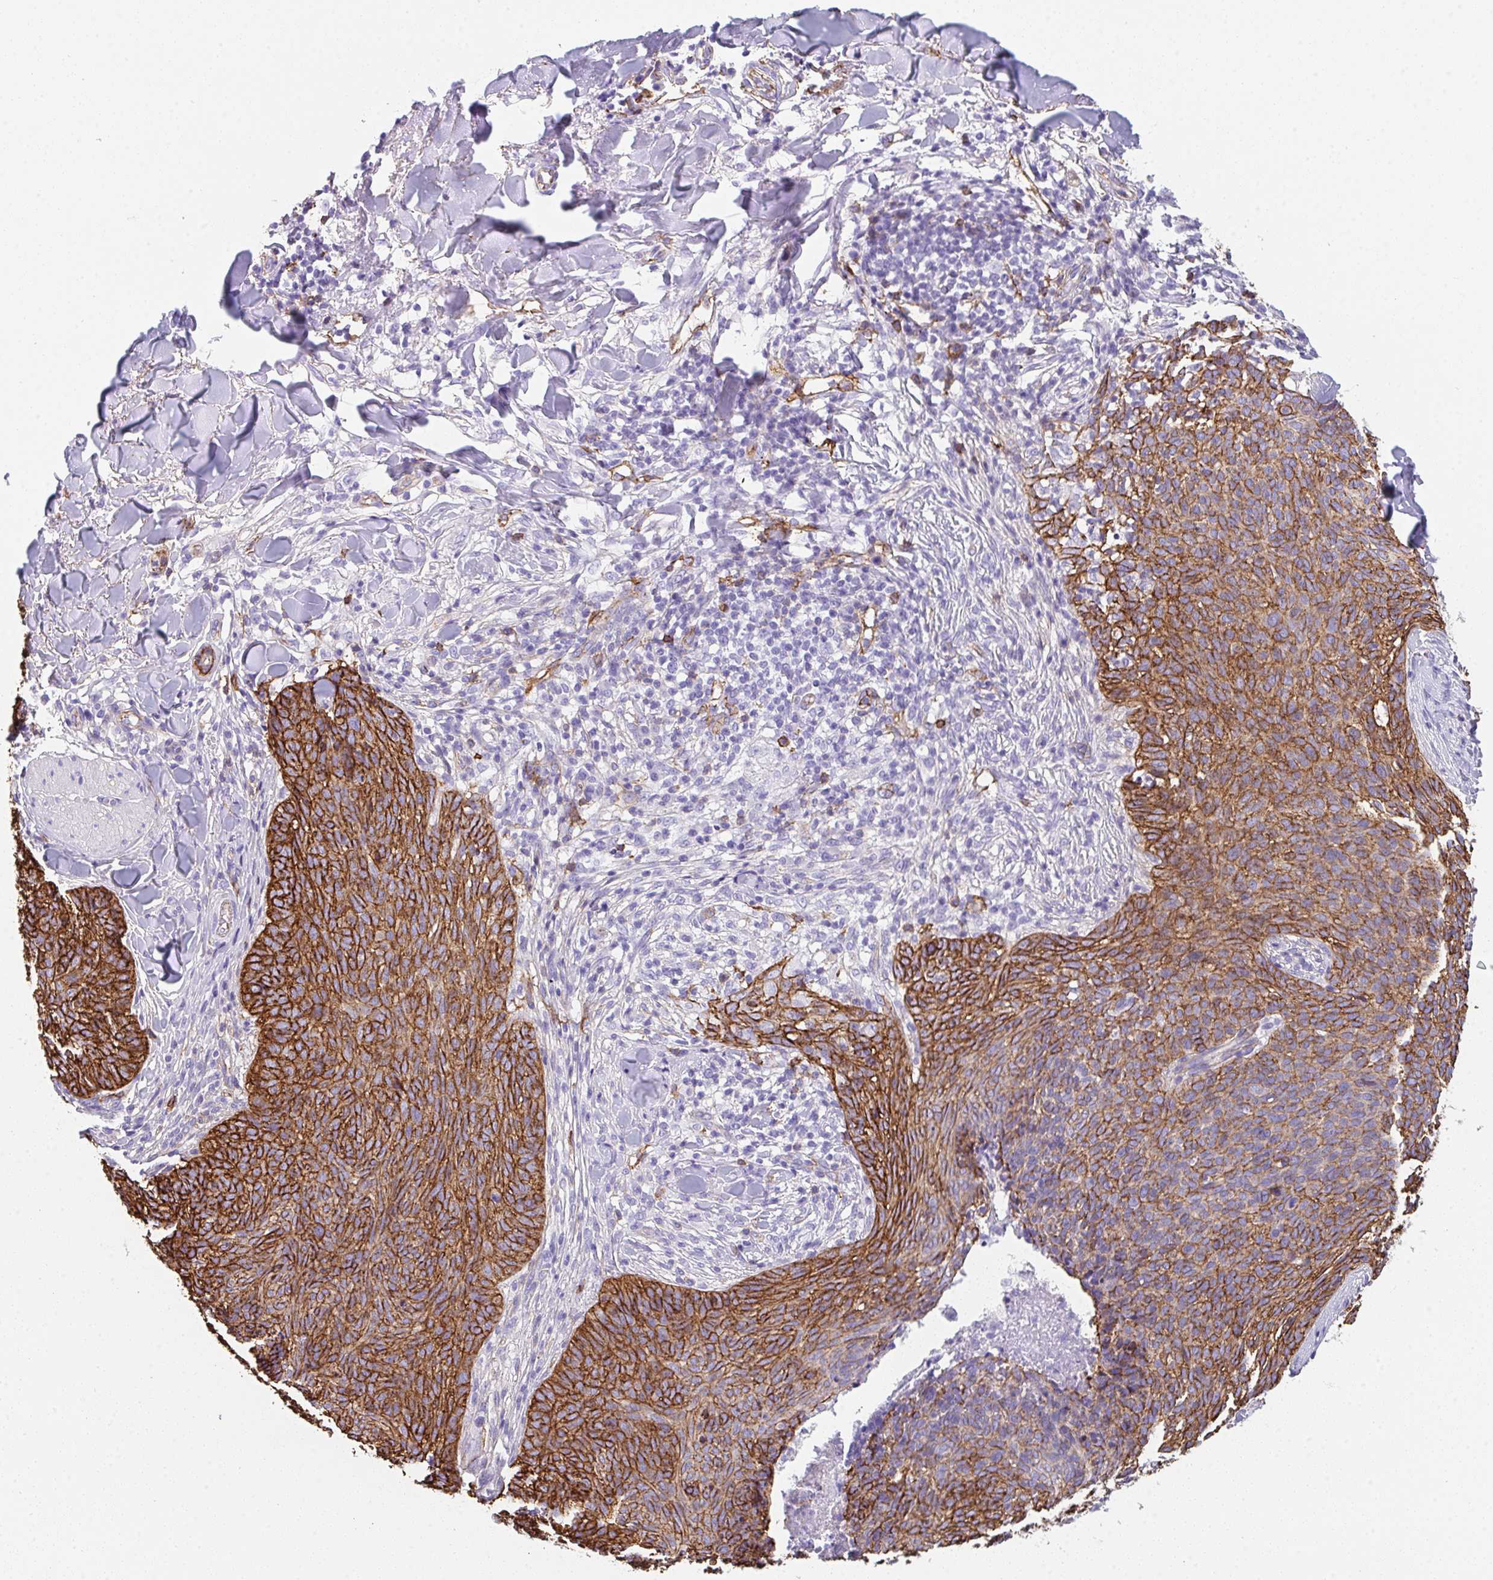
{"staining": {"intensity": "strong", "quantity": ">75%", "location": "cytoplasmic/membranous"}, "tissue": "skin cancer", "cell_type": "Tumor cells", "image_type": "cancer", "snomed": [{"axis": "morphology", "description": "Basal cell carcinoma"}, {"axis": "topography", "description": "Skin"}, {"axis": "topography", "description": "Skin of face"}], "caption": "Basal cell carcinoma (skin) stained with DAB immunohistochemistry (IHC) shows high levels of strong cytoplasmic/membranous staining in about >75% of tumor cells.", "gene": "DBN1", "patient": {"sex": "male", "age": 56}}